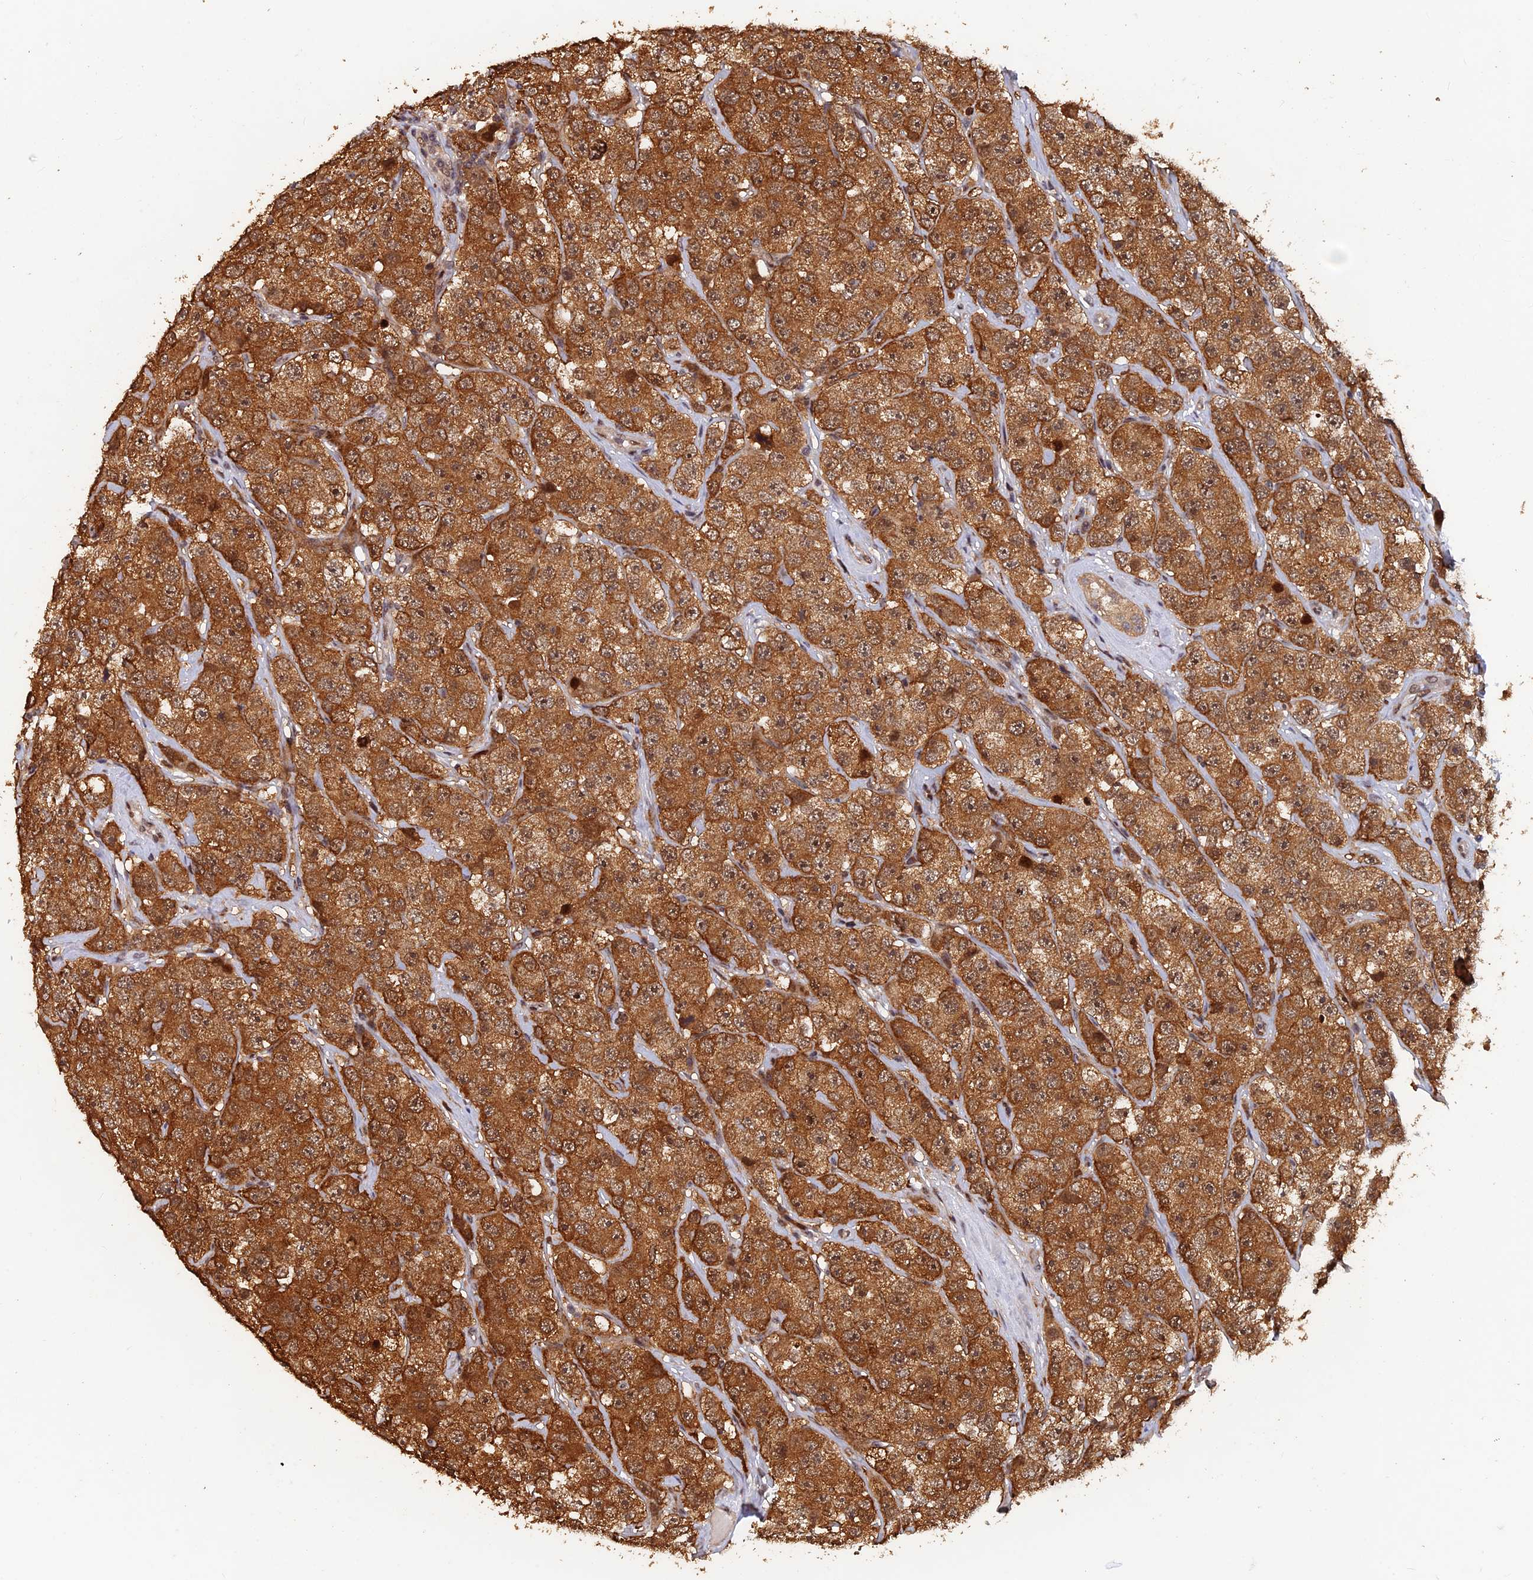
{"staining": {"intensity": "strong", "quantity": ">75%", "location": "cytoplasmic/membranous"}, "tissue": "testis cancer", "cell_type": "Tumor cells", "image_type": "cancer", "snomed": [{"axis": "morphology", "description": "Seminoma, NOS"}, {"axis": "topography", "description": "Testis"}], "caption": "This is a photomicrograph of immunohistochemistry (IHC) staining of testis cancer (seminoma), which shows strong expression in the cytoplasmic/membranous of tumor cells.", "gene": "FAM53C", "patient": {"sex": "male", "age": 28}}